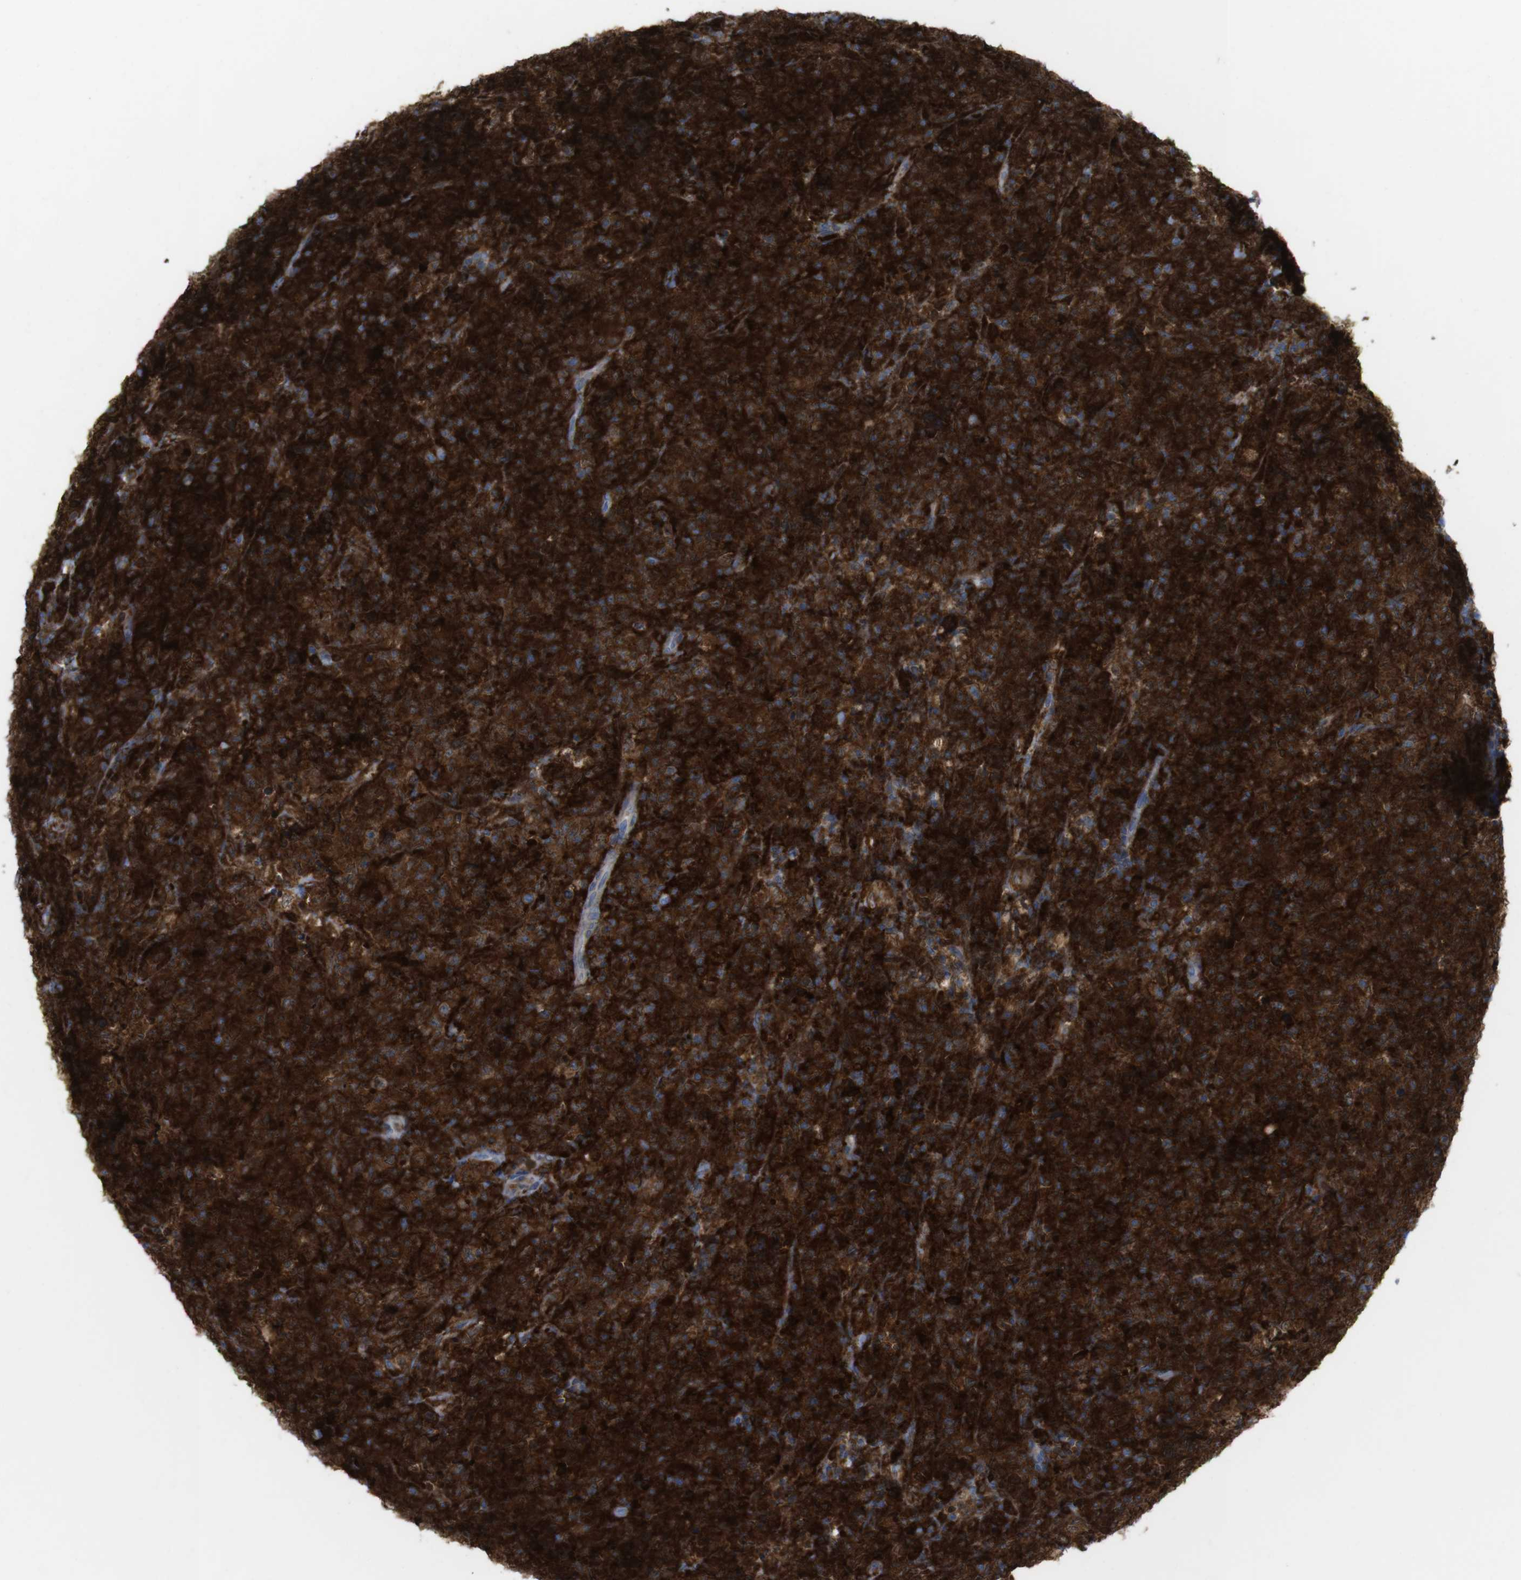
{"staining": {"intensity": "strong", "quantity": ">75%", "location": "cytoplasmic/membranous"}, "tissue": "lymphoma", "cell_type": "Tumor cells", "image_type": "cancer", "snomed": [{"axis": "morphology", "description": "Malignant lymphoma, non-Hodgkin's type, High grade"}, {"axis": "topography", "description": "Tonsil"}], "caption": "A brown stain highlights strong cytoplasmic/membranous staining of a protein in high-grade malignant lymphoma, non-Hodgkin's type tumor cells.", "gene": "PRKCD", "patient": {"sex": "female", "age": 36}}